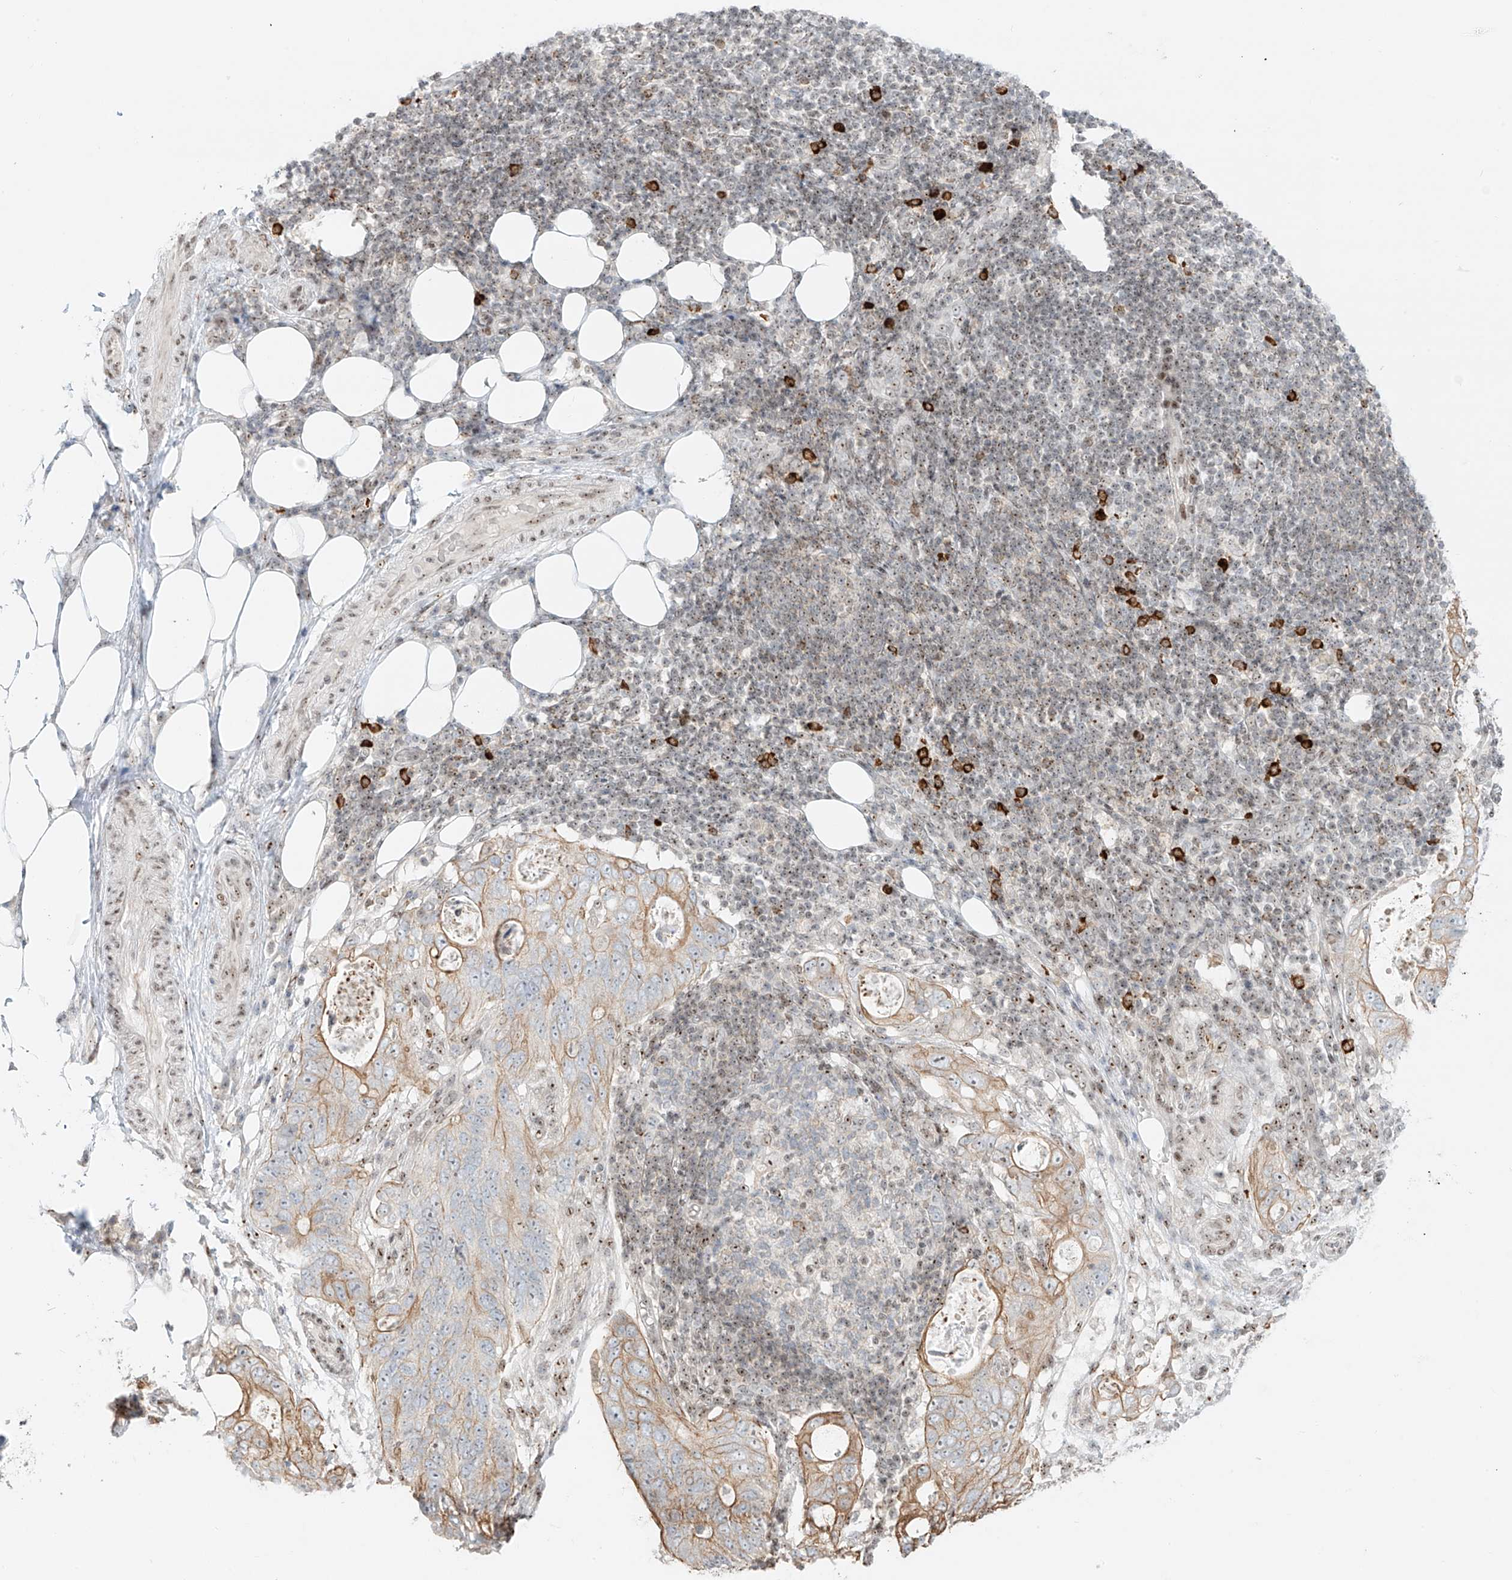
{"staining": {"intensity": "moderate", "quantity": "25%-75%", "location": "cytoplasmic/membranous"}, "tissue": "stomach cancer", "cell_type": "Tumor cells", "image_type": "cancer", "snomed": [{"axis": "morphology", "description": "Adenocarcinoma, NOS"}, {"axis": "topography", "description": "Stomach"}], "caption": "Immunohistochemical staining of stomach cancer (adenocarcinoma) displays medium levels of moderate cytoplasmic/membranous protein staining in about 25%-75% of tumor cells.", "gene": "ZNF512", "patient": {"sex": "female", "age": 89}}